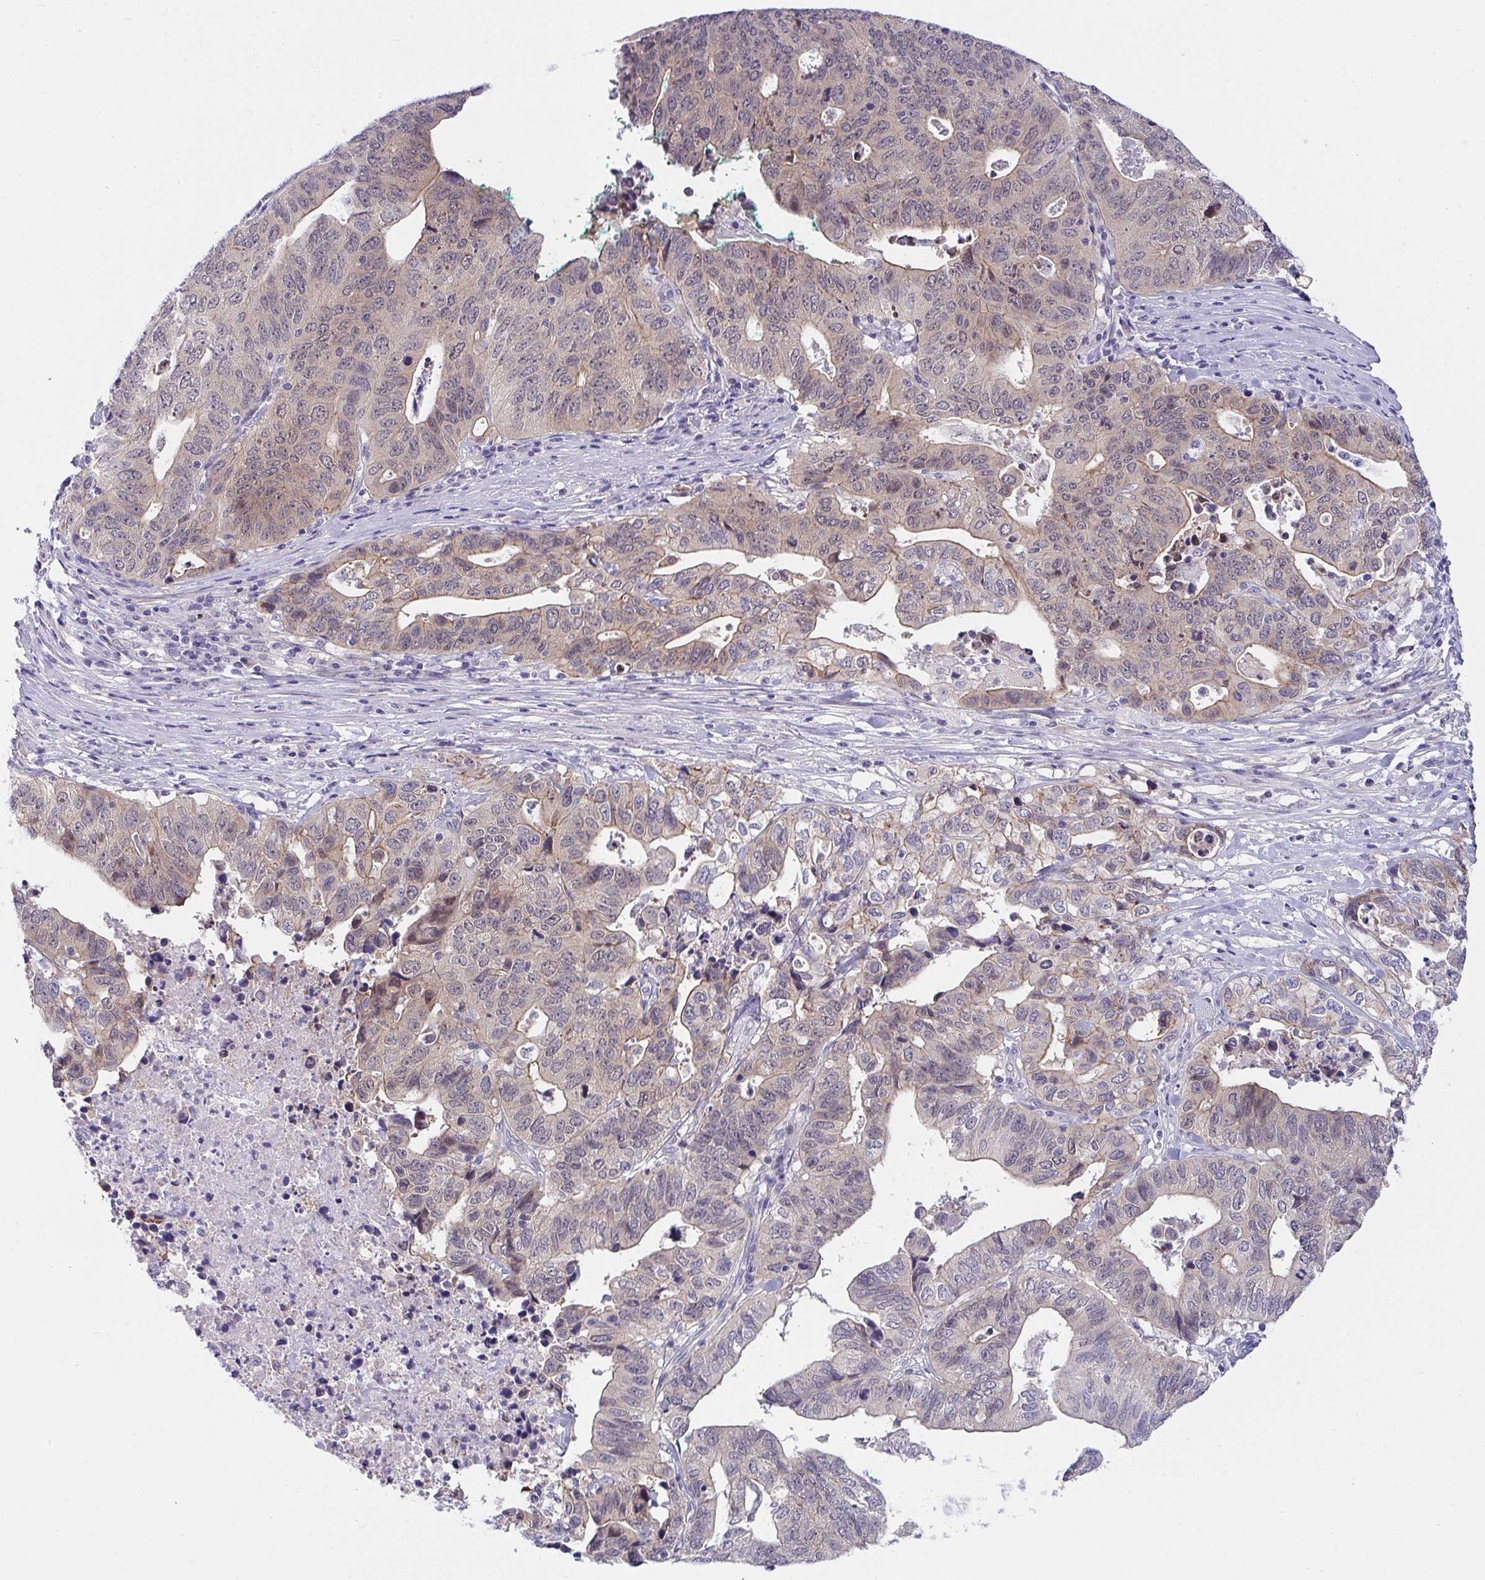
{"staining": {"intensity": "weak", "quantity": "25%-75%", "location": "cytoplasmic/membranous"}, "tissue": "stomach cancer", "cell_type": "Tumor cells", "image_type": "cancer", "snomed": [{"axis": "morphology", "description": "Adenocarcinoma, NOS"}, {"axis": "topography", "description": "Stomach, upper"}], "caption": "Stomach cancer (adenocarcinoma) tissue reveals weak cytoplasmic/membranous positivity in approximately 25%-75% of tumor cells (Stains: DAB in brown, nuclei in blue, Microscopy: brightfield microscopy at high magnification).", "gene": "HOXD12", "patient": {"sex": "female", "age": 67}}